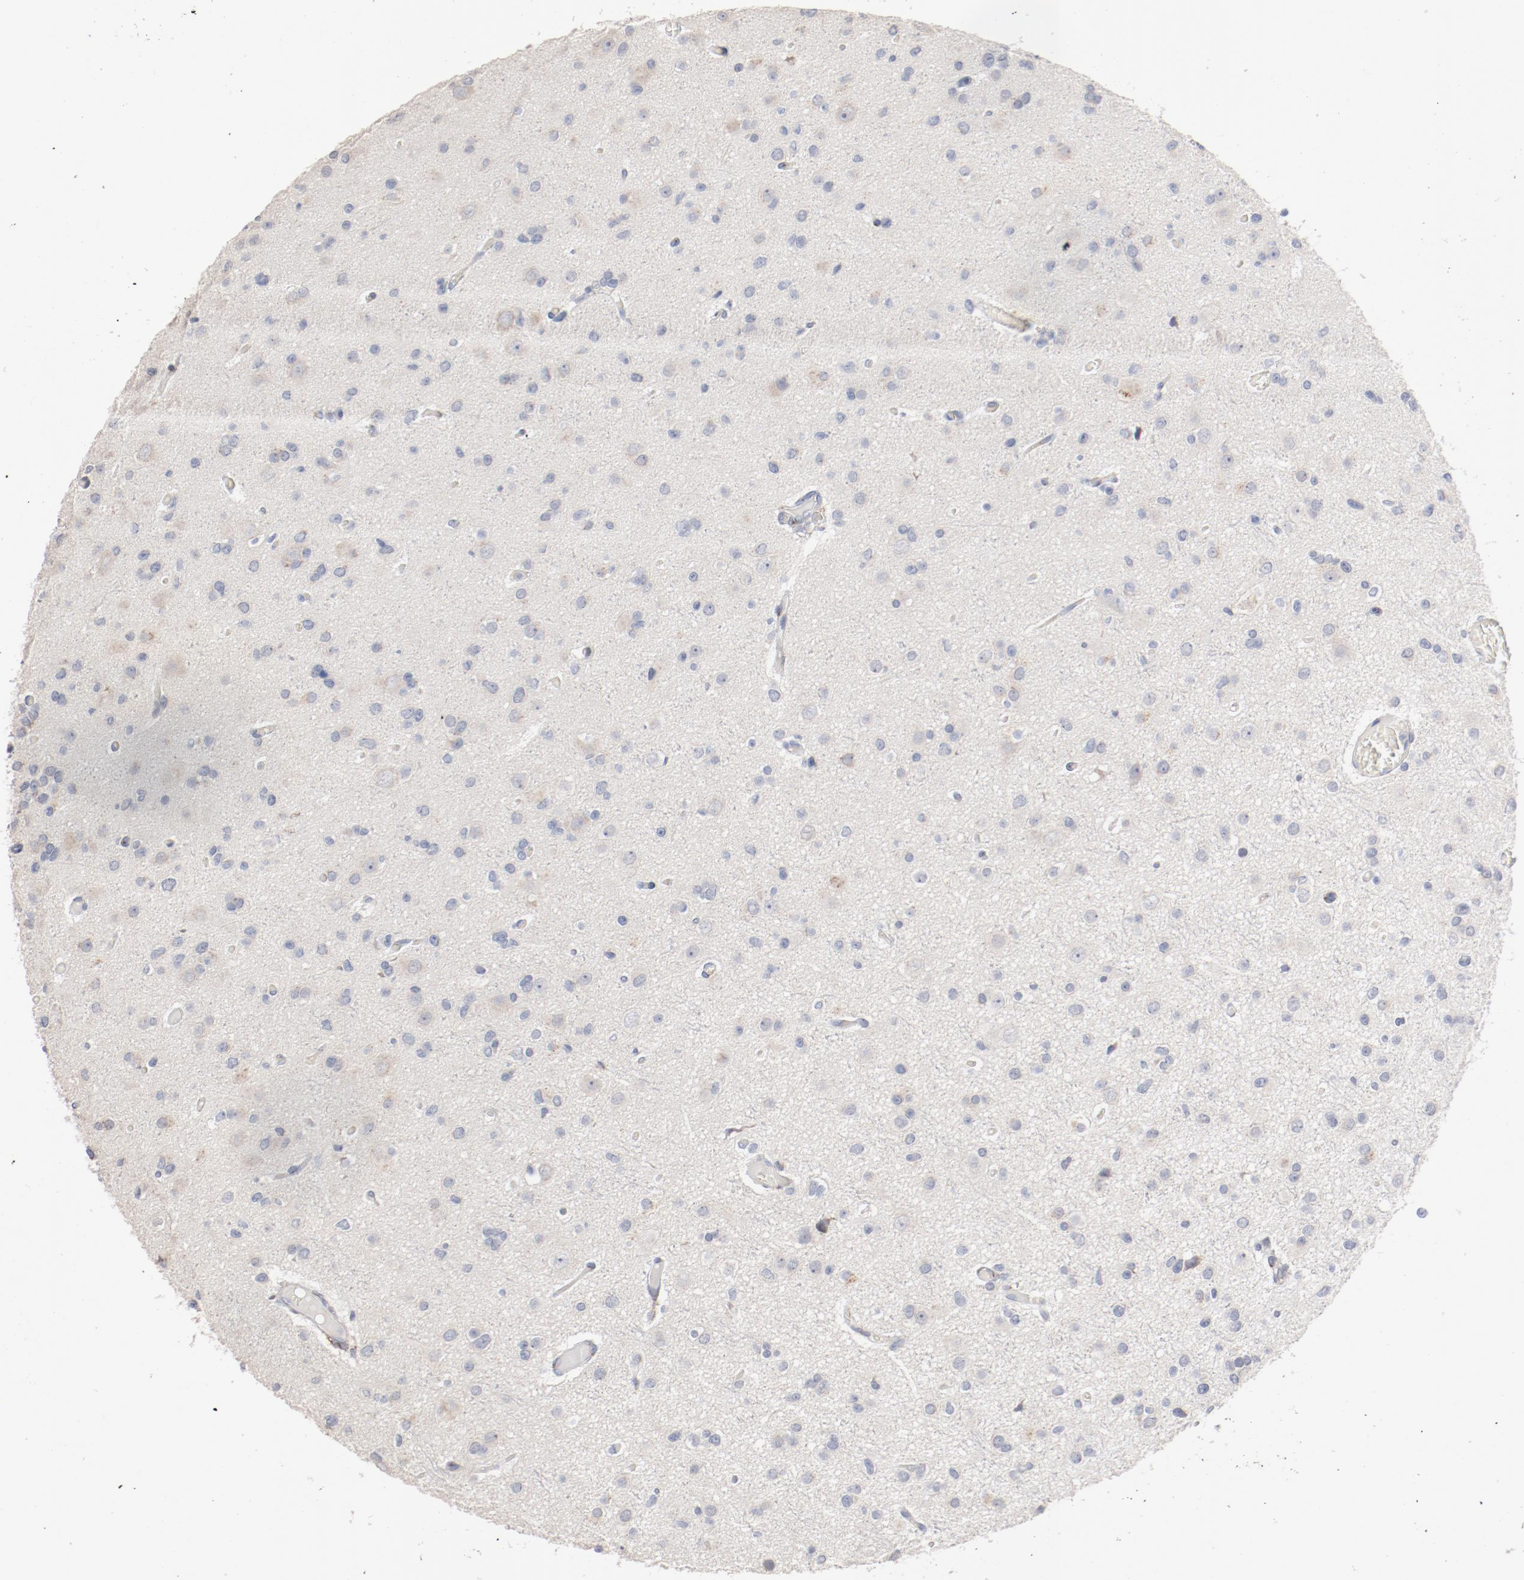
{"staining": {"intensity": "weak", "quantity": "25%-75%", "location": "cytoplasmic/membranous"}, "tissue": "glioma", "cell_type": "Tumor cells", "image_type": "cancer", "snomed": [{"axis": "morphology", "description": "Glioma, malignant, Low grade"}, {"axis": "topography", "description": "Brain"}], "caption": "Glioma was stained to show a protein in brown. There is low levels of weak cytoplasmic/membranous expression in about 25%-75% of tumor cells. (DAB (3,3'-diaminobenzidine) IHC with brightfield microscopy, high magnification).", "gene": "AK7", "patient": {"sex": "male", "age": 42}}